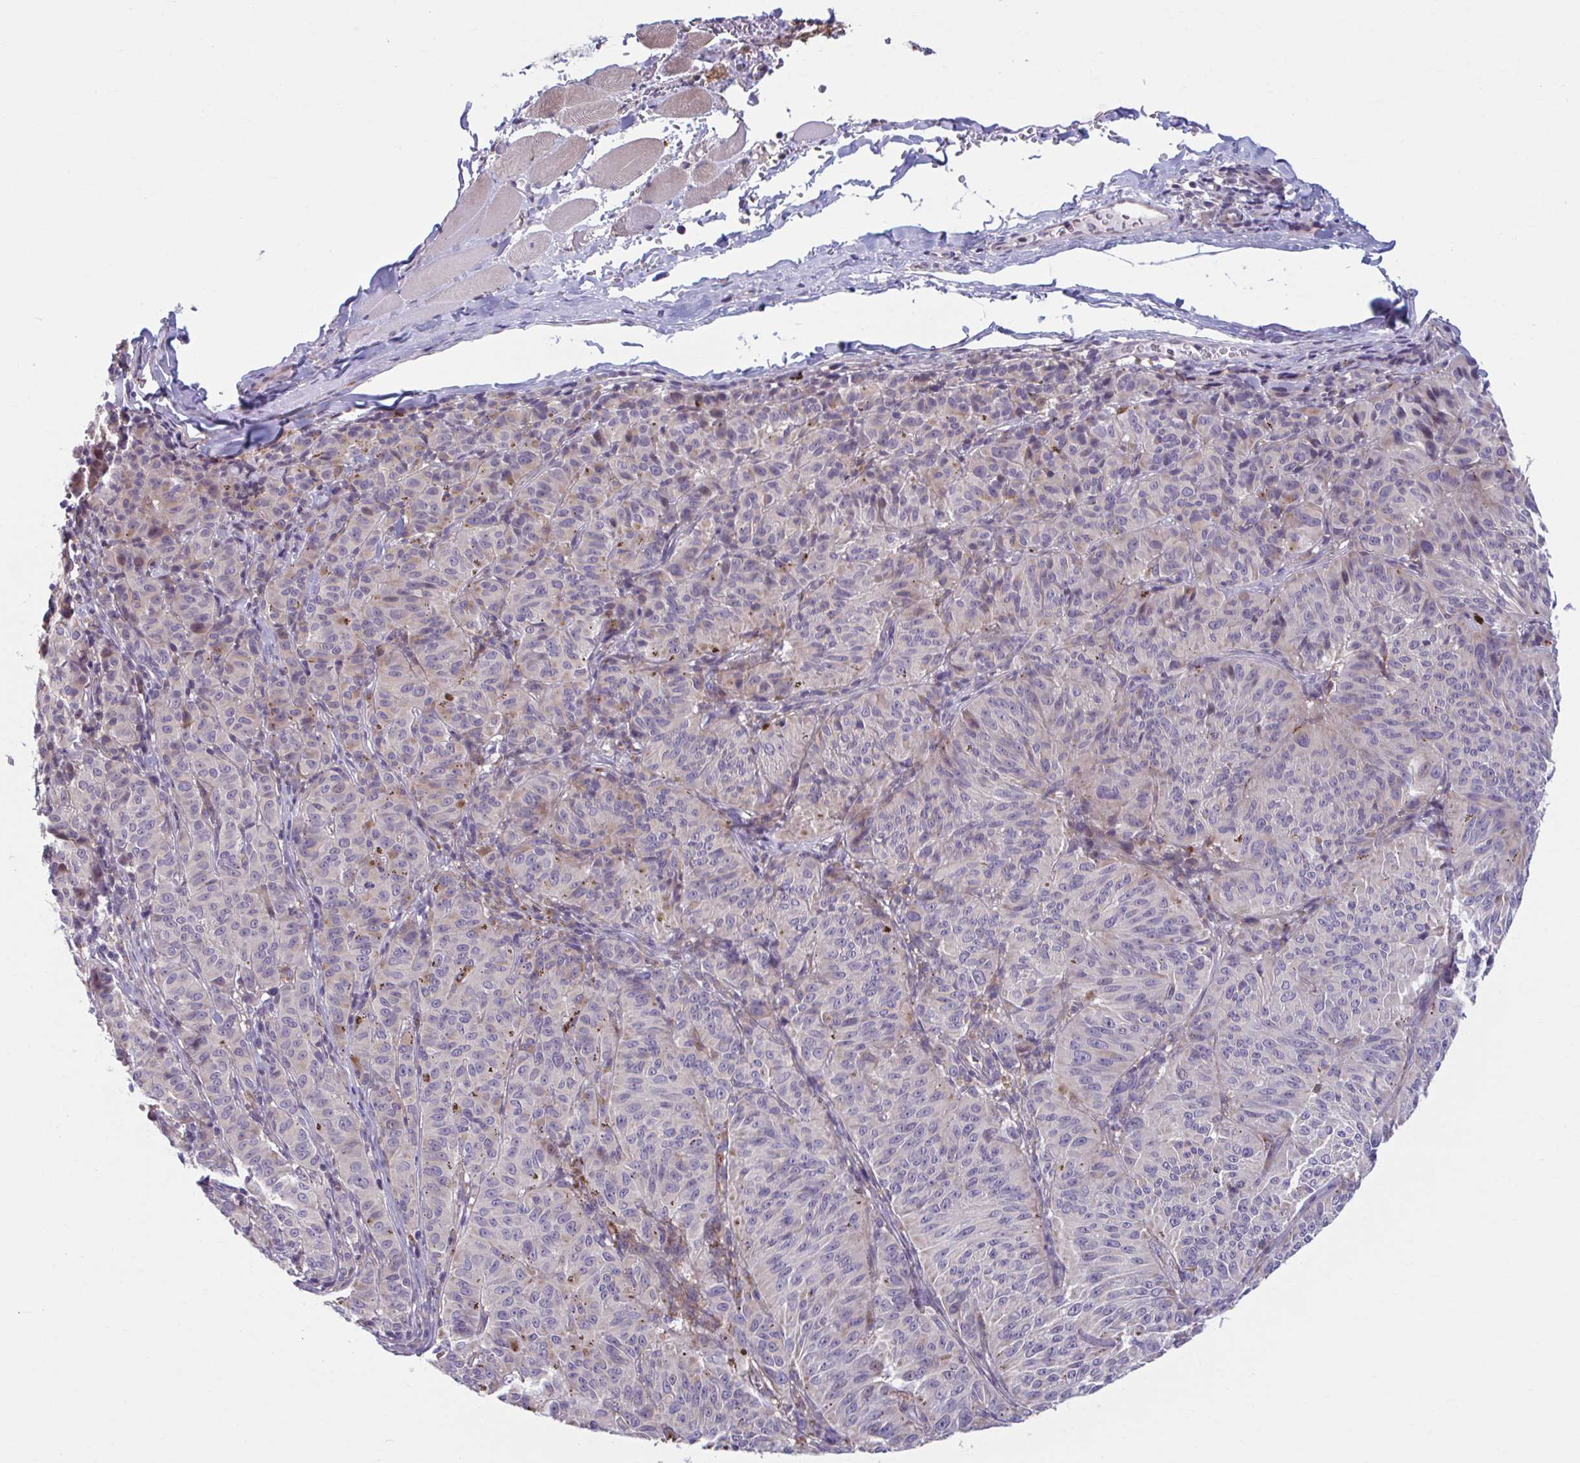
{"staining": {"intensity": "negative", "quantity": "none", "location": "none"}, "tissue": "melanoma", "cell_type": "Tumor cells", "image_type": "cancer", "snomed": [{"axis": "morphology", "description": "Malignant melanoma, NOS"}, {"axis": "topography", "description": "Skin"}], "caption": "Immunohistochemistry photomicrograph of human malignant melanoma stained for a protein (brown), which displays no positivity in tumor cells.", "gene": "ADAT3", "patient": {"sex": "female", "age": 72}}